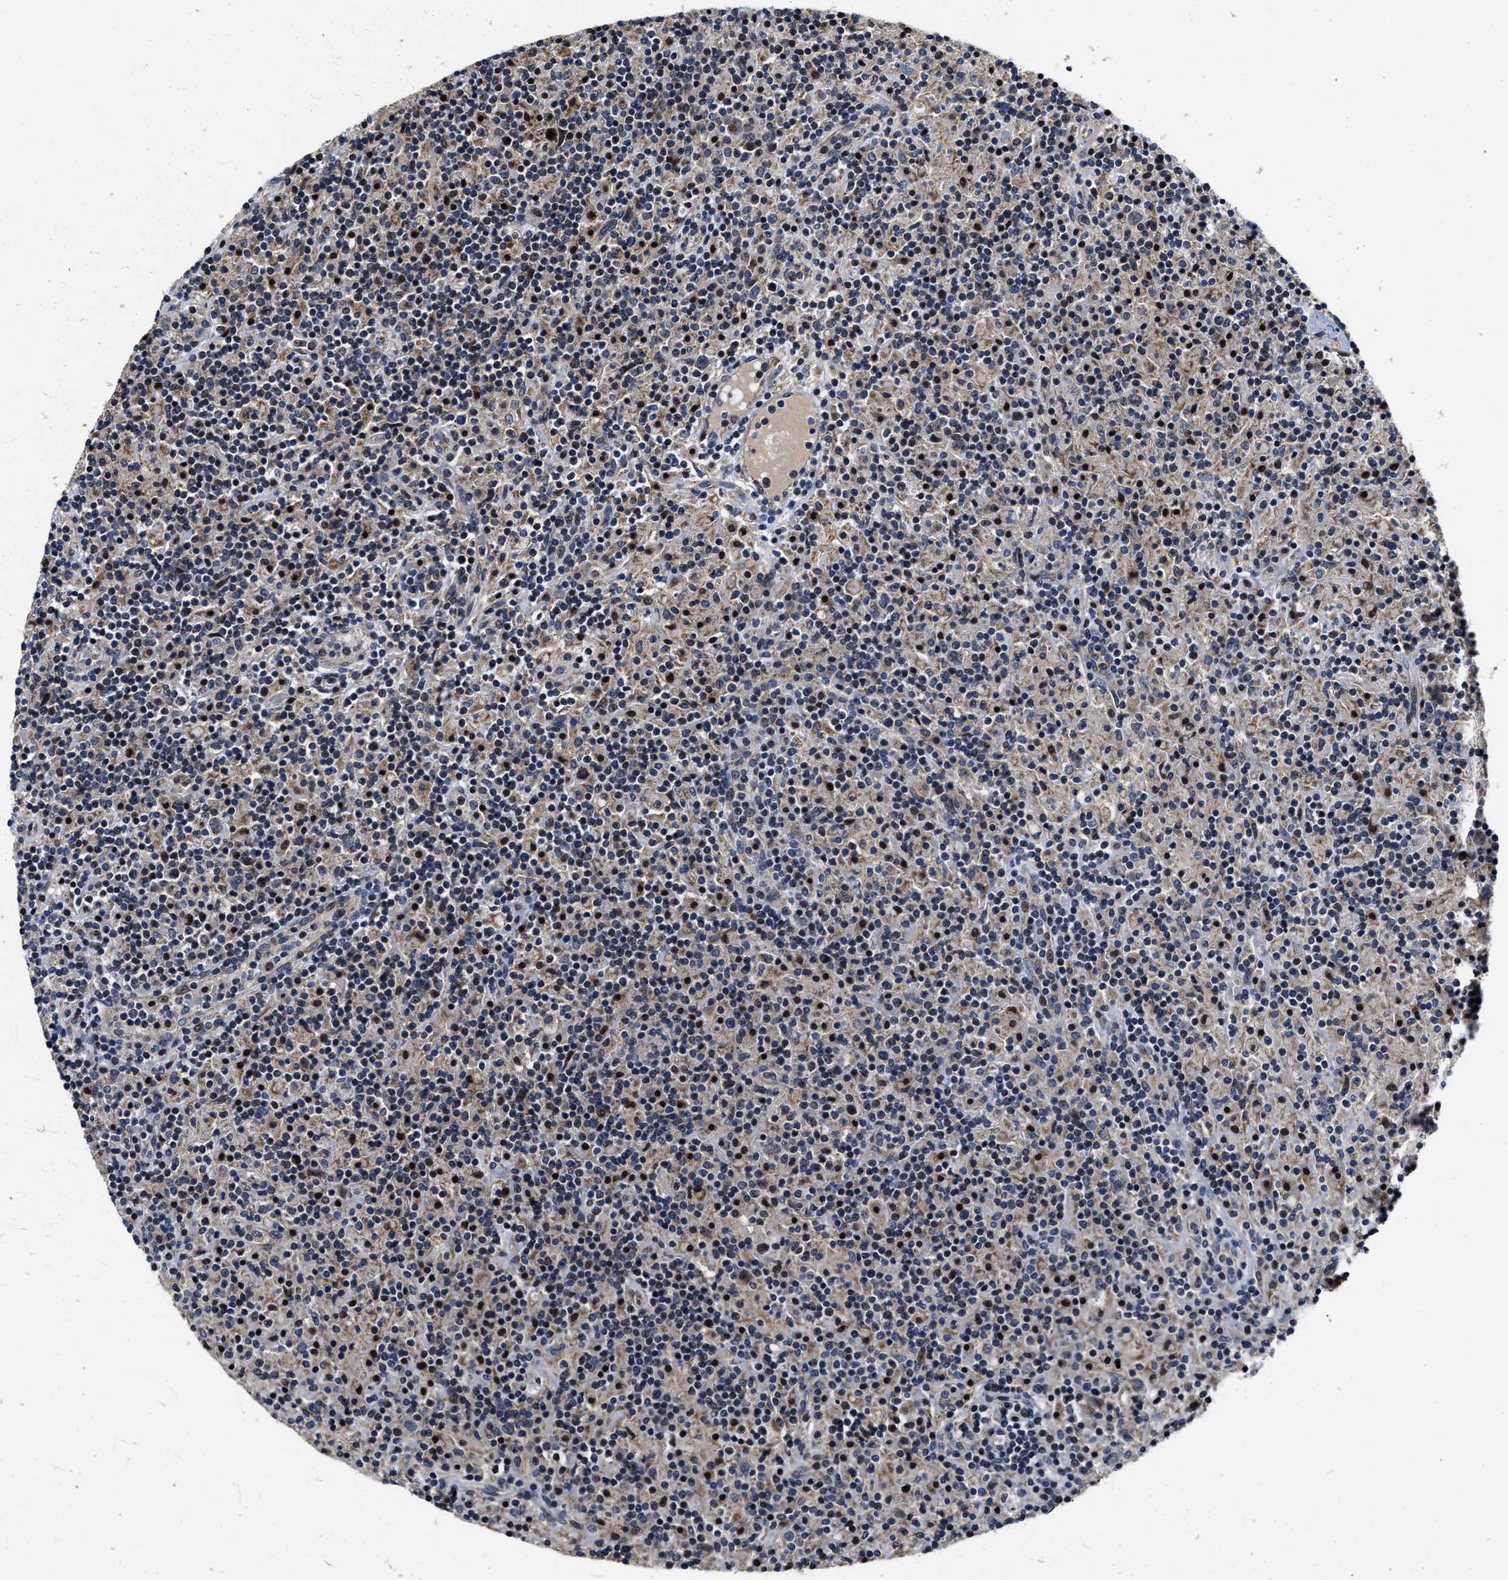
{"staining": {"intensity": "moderate", "quantity": "25%-75%", "location": "cytoplasmic/membranous"}, "tissue": "lymphoma", "cell_type": "Tumor cells", "image_type": "cancer", "snomed": [{"axis": "morphology", "description": "Hodgkin's disease, NOS"}, {"axis": "topography", "description": "Lymph node"}], "caption": "This image exhibits IHC staining of lymphoma, with medium moderate cytoplasmic/membranous positivity in approximately 25%-75% of tumor cells.", "gene": "SCYL2", "patient": {"sex": "male", "age": 70}}